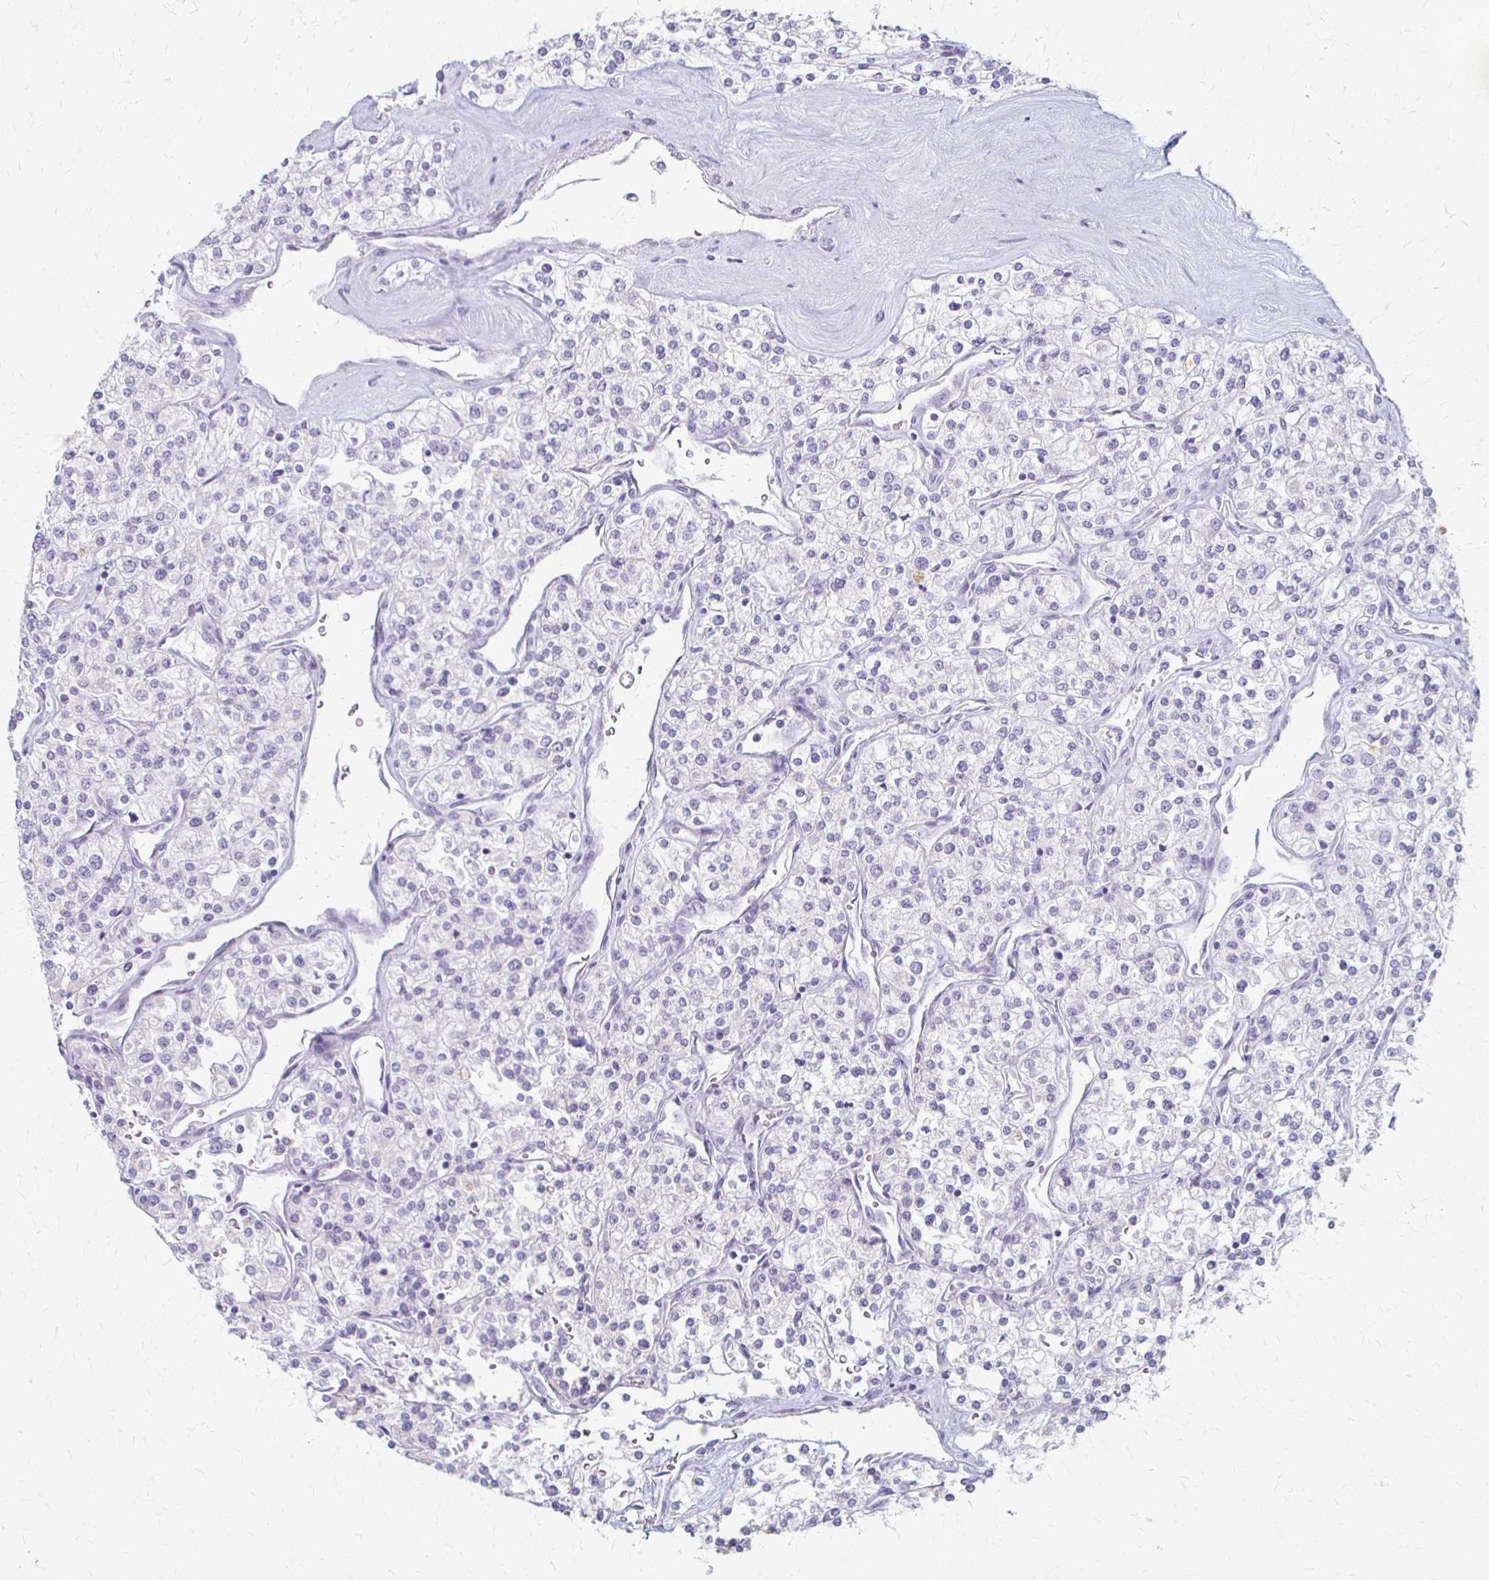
{"staining": {"intensity": "negative", "quantity": "none", "location": "none"}, "tissue": "renal cancer", "cell_type": "Tumor cells", "image_type": "cancer", "snomed": [{"axis": "morphology", "description": "Adenocarcinoma, NOS"}, {"axis": "topography", "description": "Kidney"}], "caption": "Histopathology image shows no protein staining in tumor cells of adenocarcinoma (renal) tissue.", "gene": "ACP5", "patient": {"sex": "male", "age": 80}}